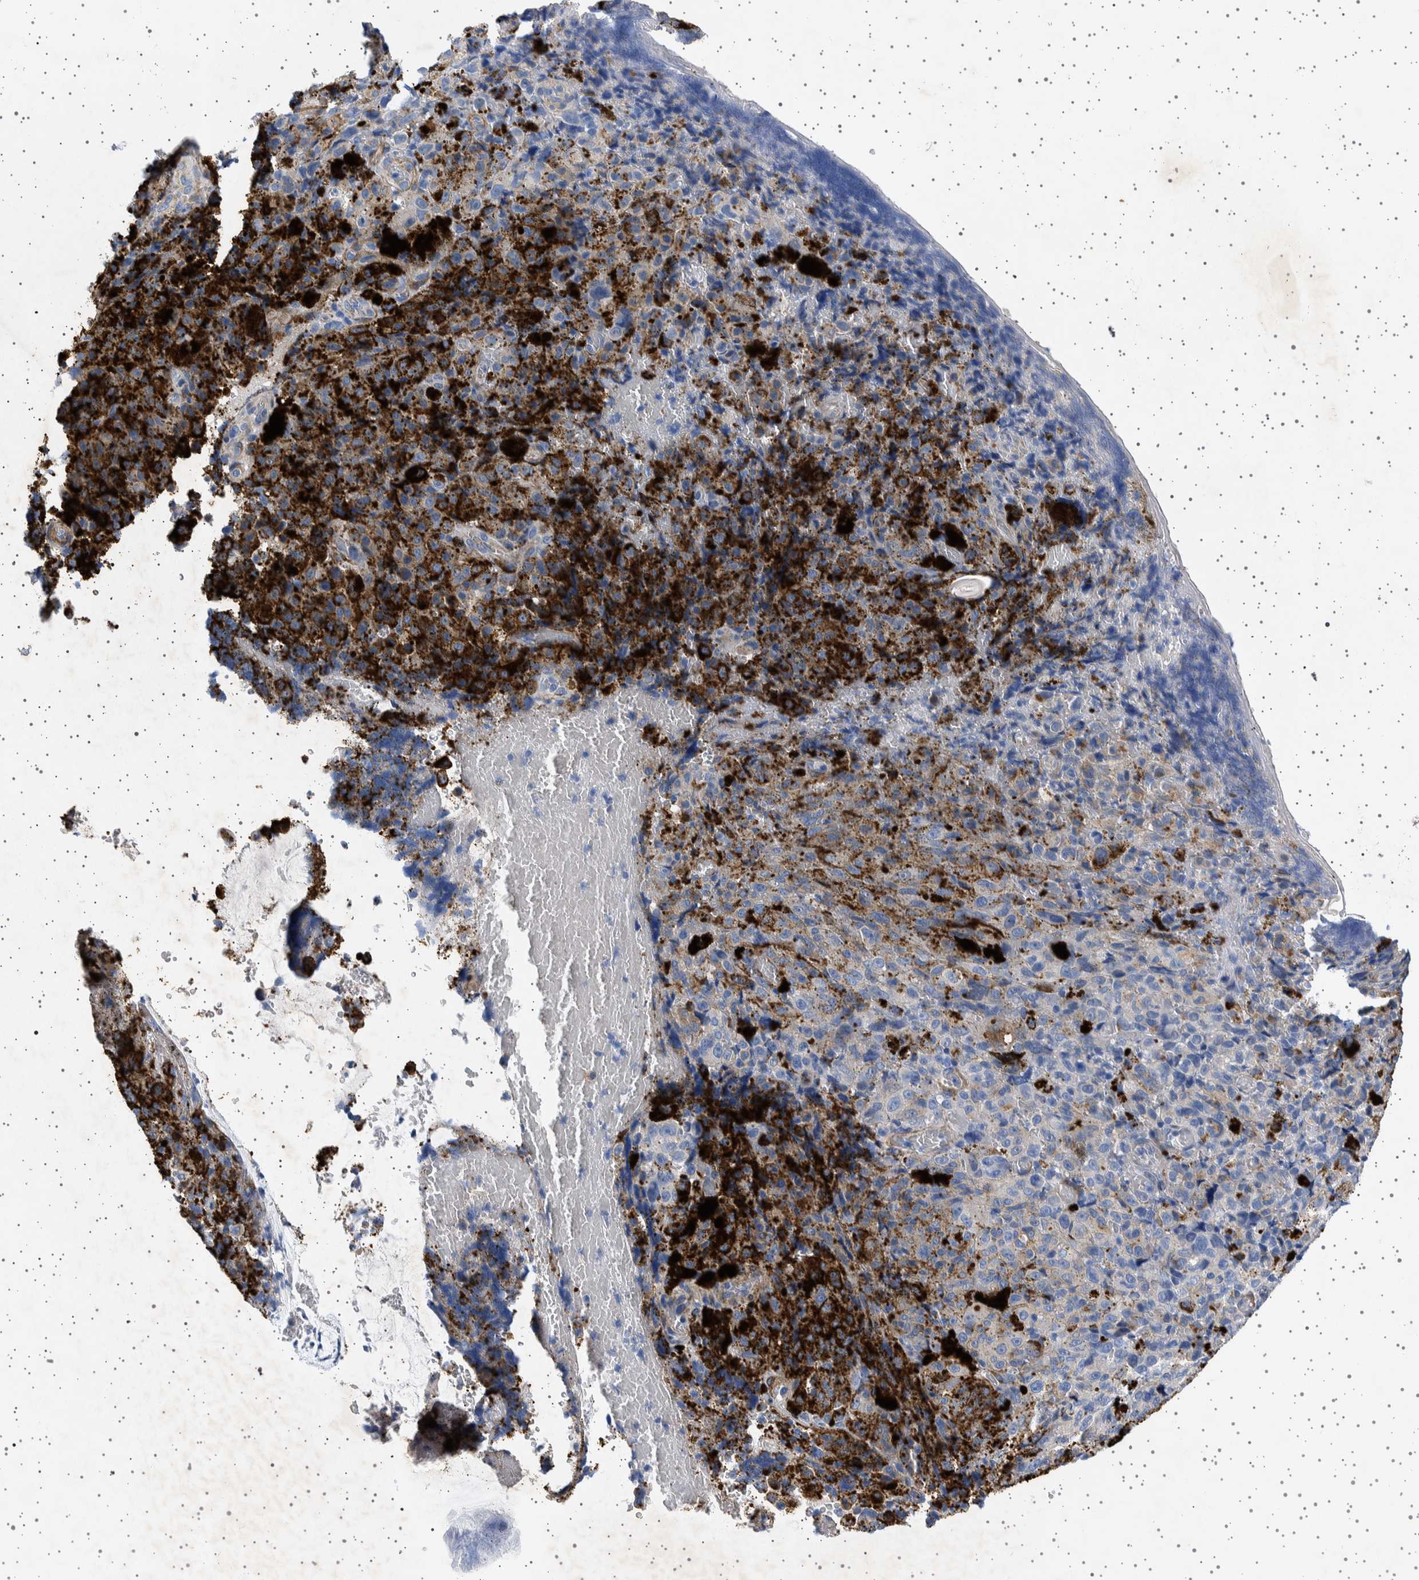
{"staining": {"intensity": "negative", "quantity": "none", "location": "none"}, "tissue": "melanoma", "cell_type": "Tumor cells", "image_type": "cancer", "snomed": [{"axis": "morphology", "description": "Malignant melanoma, NOS"}, {"axis": "topography", "description": "Rectum"}], "caption": "The IHC image has no significant expression in tumor cells of malignant melanoma tissue.", "gene": "SEPTIN4", "patient": {"sex": "female", "age": 81}}